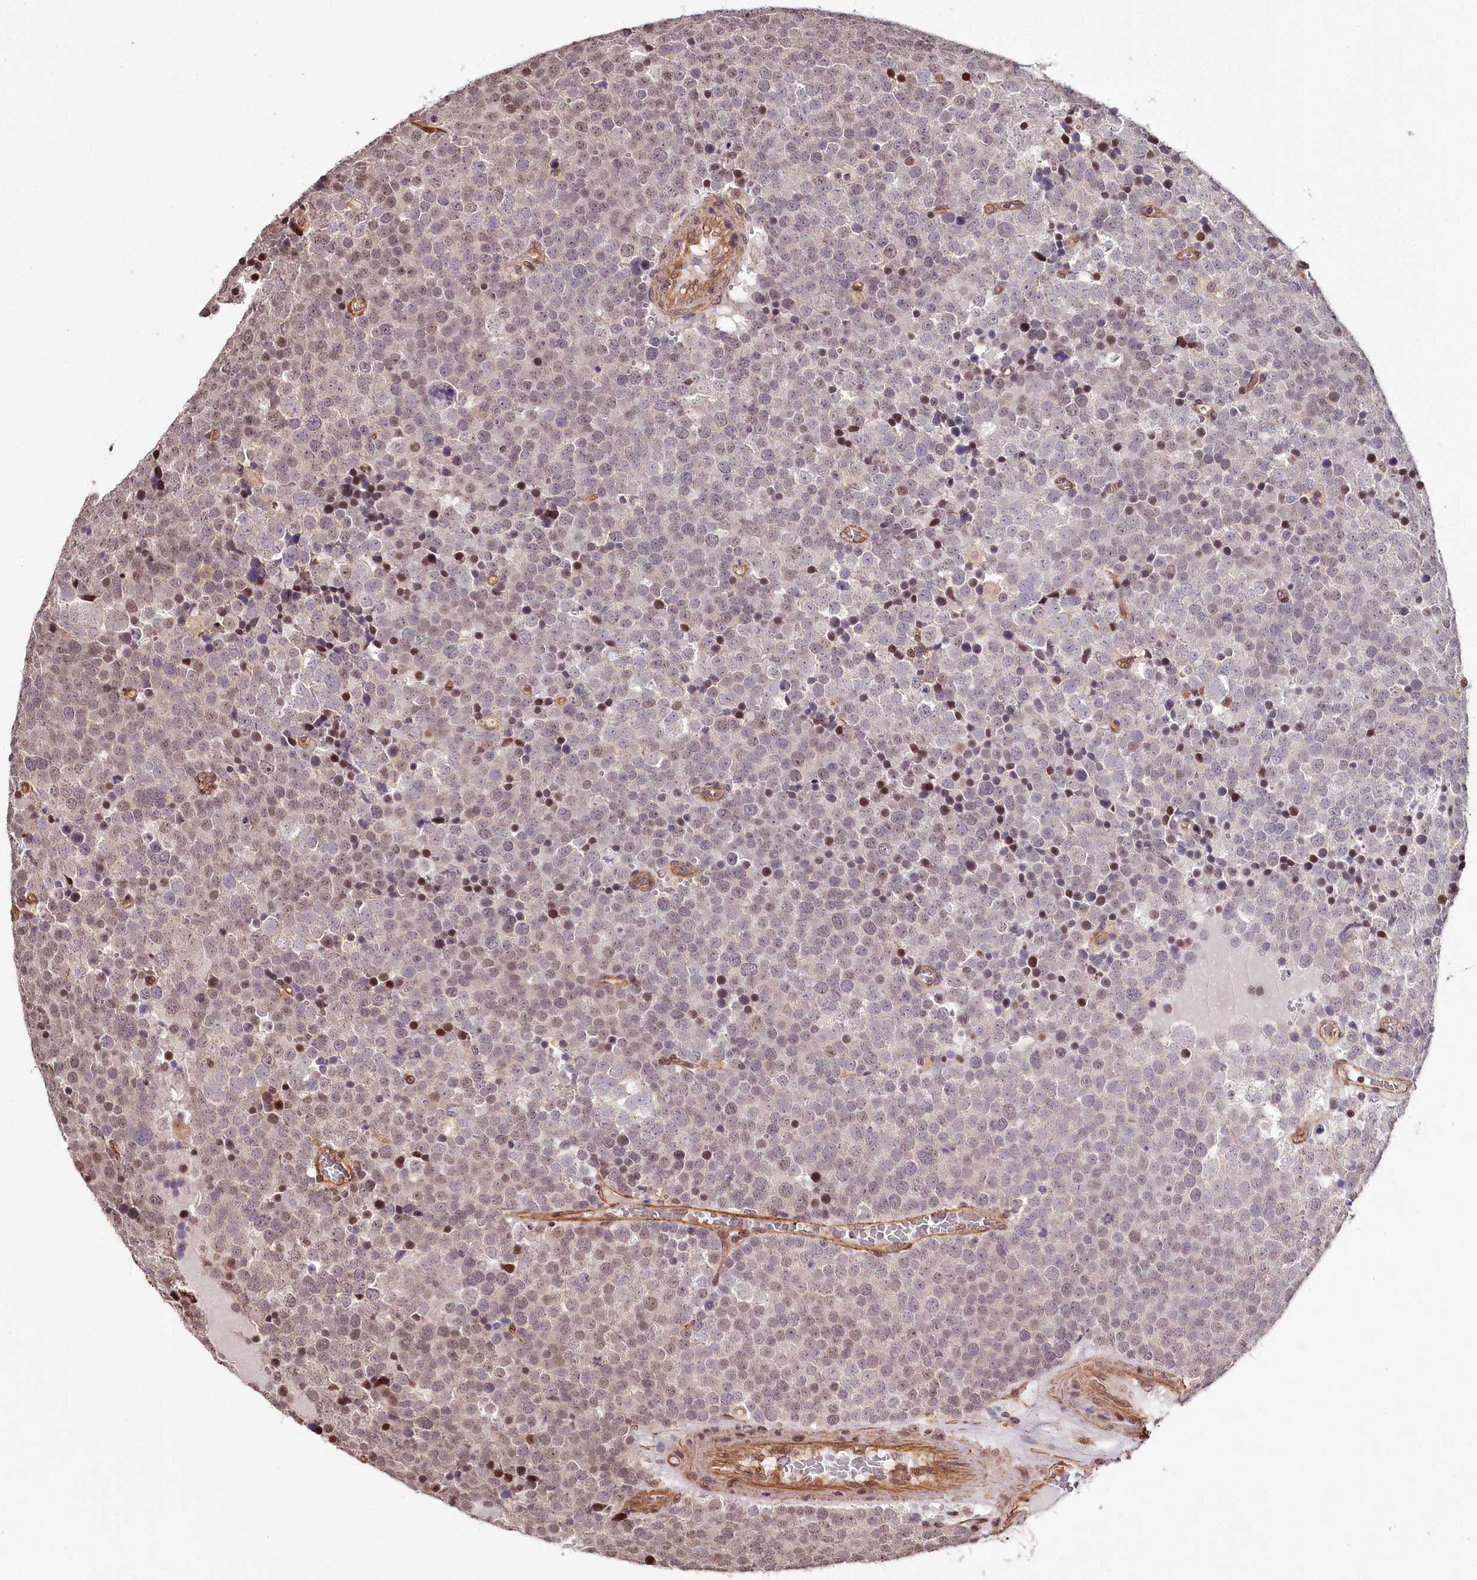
{"staining": {"intensity": "moderate", "quantity": "25%-75%", "location": "nuclear"}, "tissue": "testis cancer", "cell_type": "Tumor cells", "image_type": "cancer", "snomed": [{"axis": "morphology", "description": "Seminoma, NOS"}, {"axis": "topography", "description": "Testis"}], "caption": "A brown stain shows moderate nuclear positivity of a protein in human seminoma (testis) tumor cells. The staining was performed using DAB (3,3'-diaminobenzidine), with brown indicating positive protein expression. Nuclei are stained blue with hematoxylin.", "gene": "TTC33", "patient": {"sex": "male", "age": 71}}